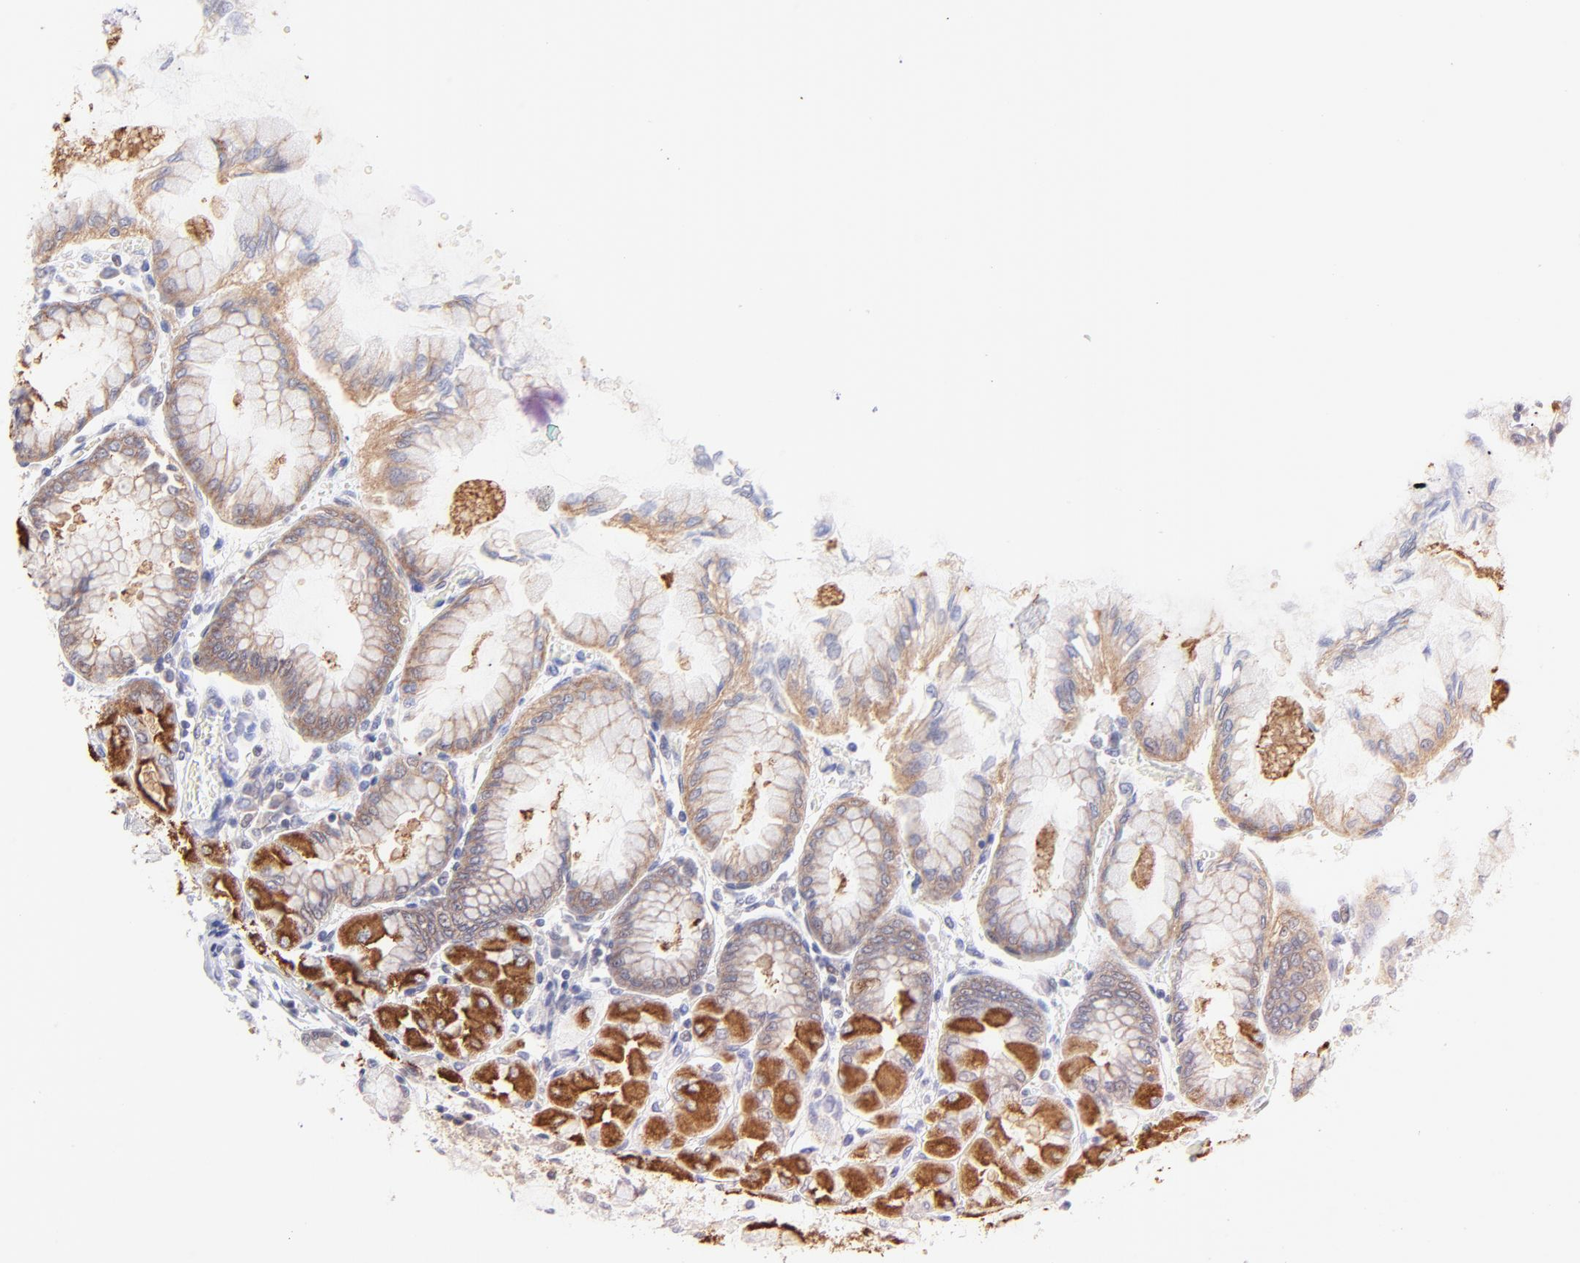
{"staining": {"intensity": "strong", "quantity": "25%-75%", "location": "cytoplasmic/membranous"}, "tissue": "stomach", "cell_type": "Glandular cells", "image_type": "normal", "snomed": [{"axis": "morphology", "description": "Normal tissue, NOS"}, {"axis": "topography", "description": "Stomach, upper"}], "caption": "Glandular cells demonstrate strong cytoplasmic/membranous positivity in about 25%-75% of cells in benign stomach.", "gene": "PBDC1", "patient": {"sex": "female", "age": 56}}